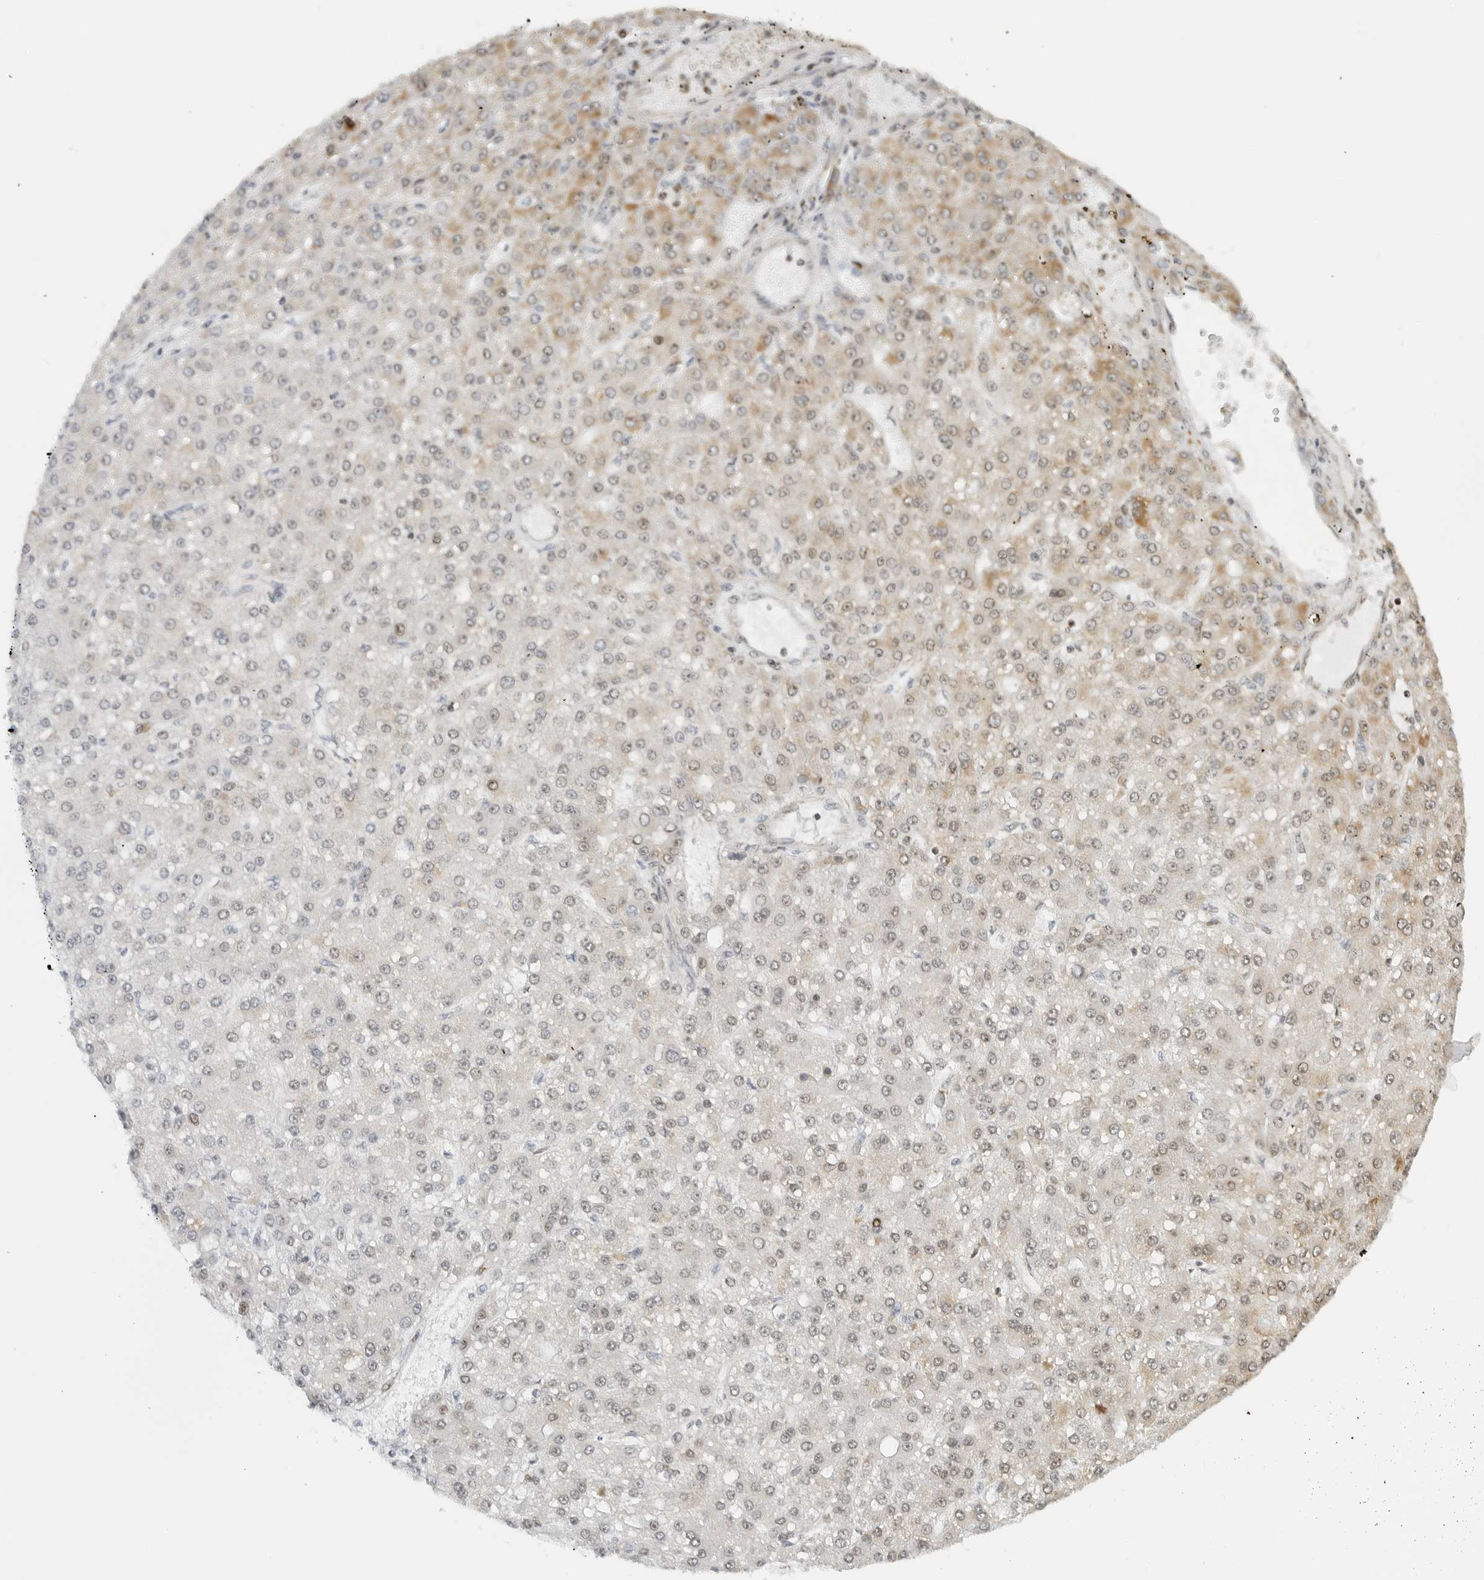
{"staining": {"intensity": "moderate", "quantity": "<25%", "location": "cytoplasmic/membranous"}, "tissue": "liver cancer", "cell_type": "Tumor cells", "image_type": "cancer", "snomed": [{"axis": "morphology", "description": "Carcinoma, Hepatocellular, NOS"}, {"axis": "topography", "description": "Liver"}], "caption": "Tumor cells reveal low levels of moderate cytoplasmic/membranous expression in about <25% of cells in hepatocellular carcinoma (liver).", "gene": "RIMKLA", "patient": {"sex": "male", "age": 67}}